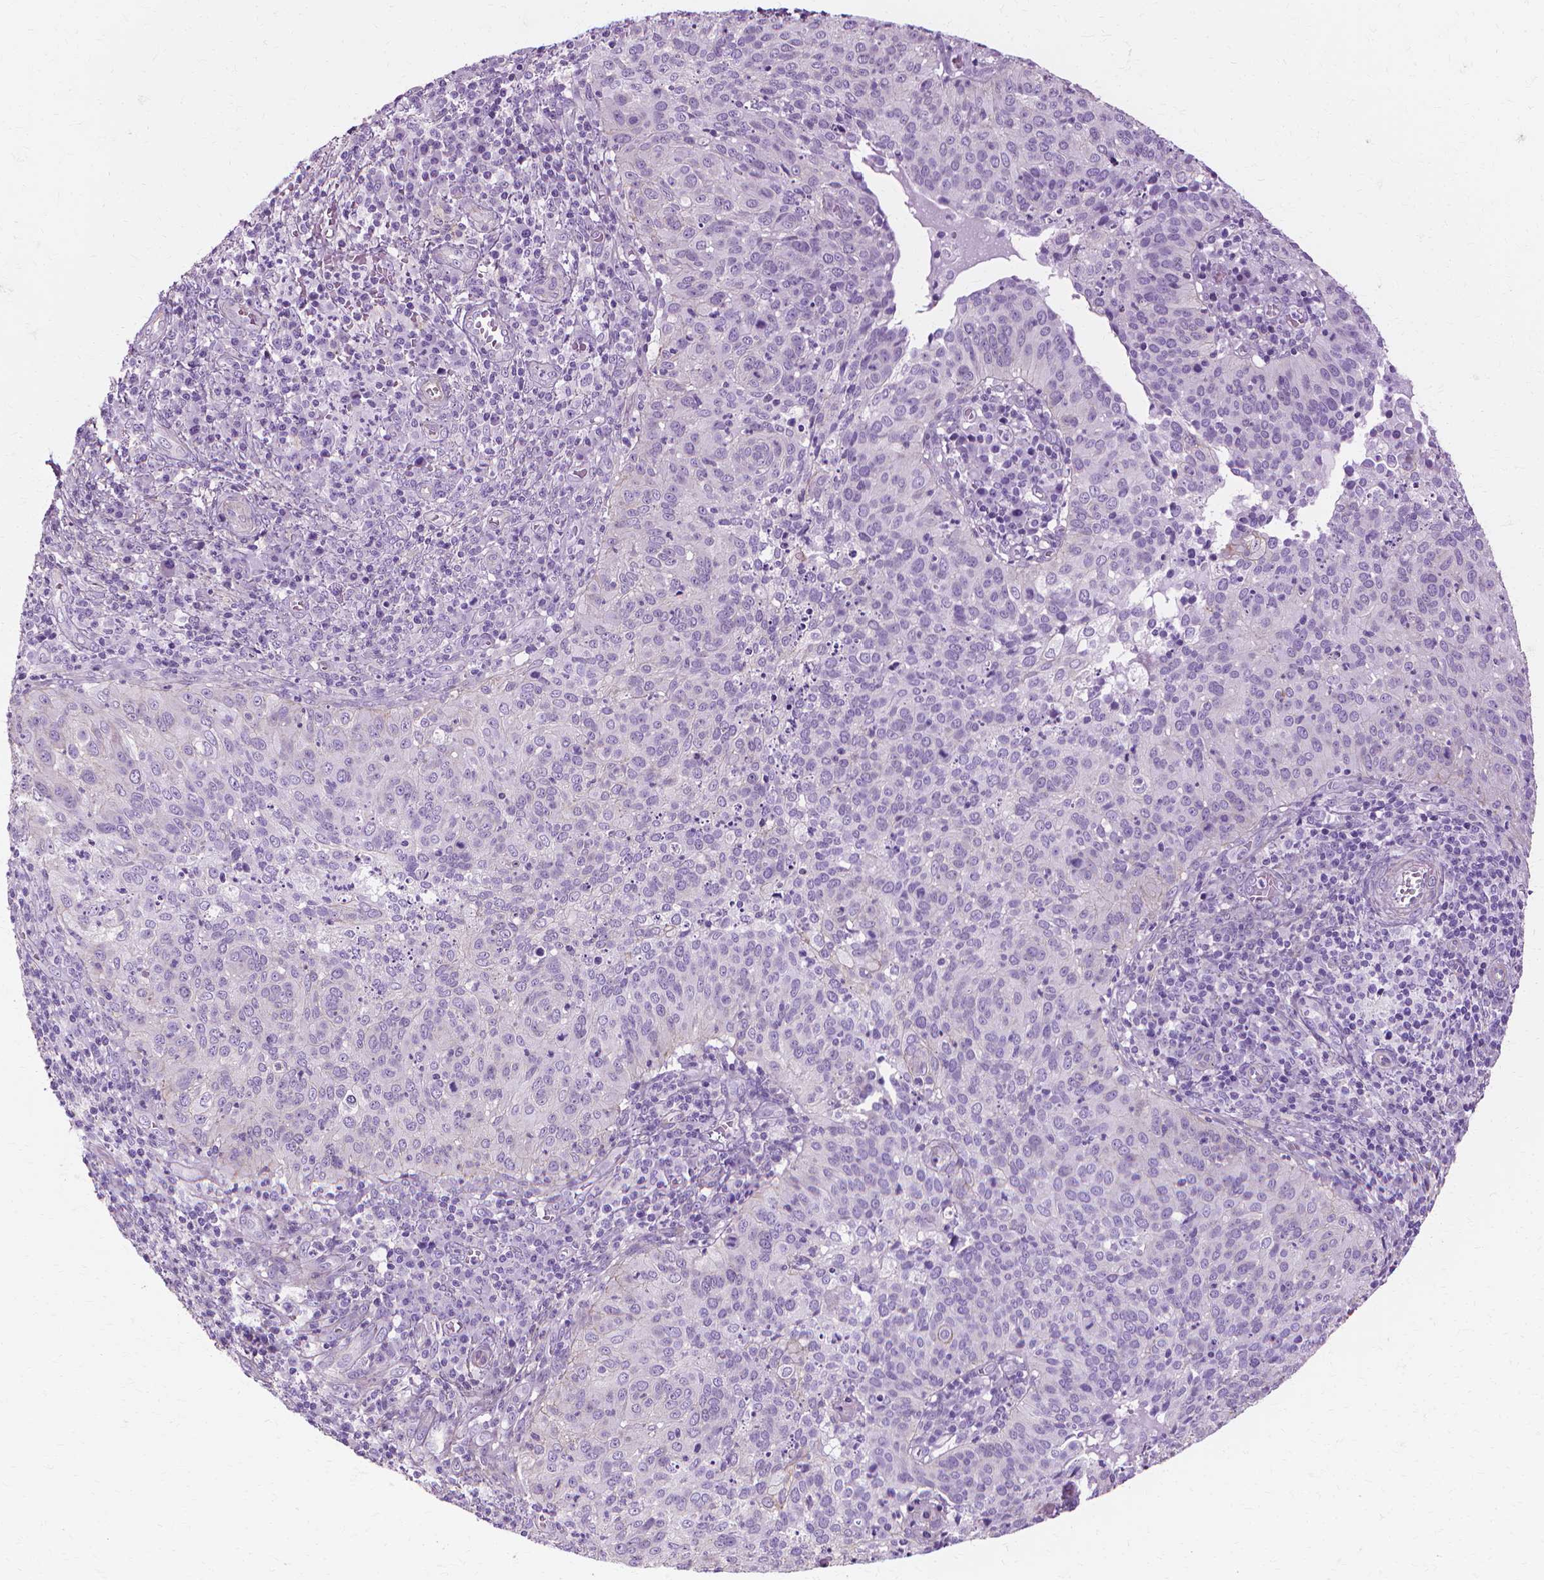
{"staining": {"intensity": "negative", "quantity": "none", "location": "none"}, "tissue": "cervical cancer", "cell_type": "Tumor cells", "image_type": "cancer", "snomed": [{"axis": "morphology", "description": "Squamous cell carcinoma, NOS"}, {"axis": "topography", "description": "Cervix"}], "caption": "Tumor cells show no significant protein positivity in cervical squamous cell carcinoma.", "gene": "CFAP157", "patient": {"sex": "female", "age": 39}}